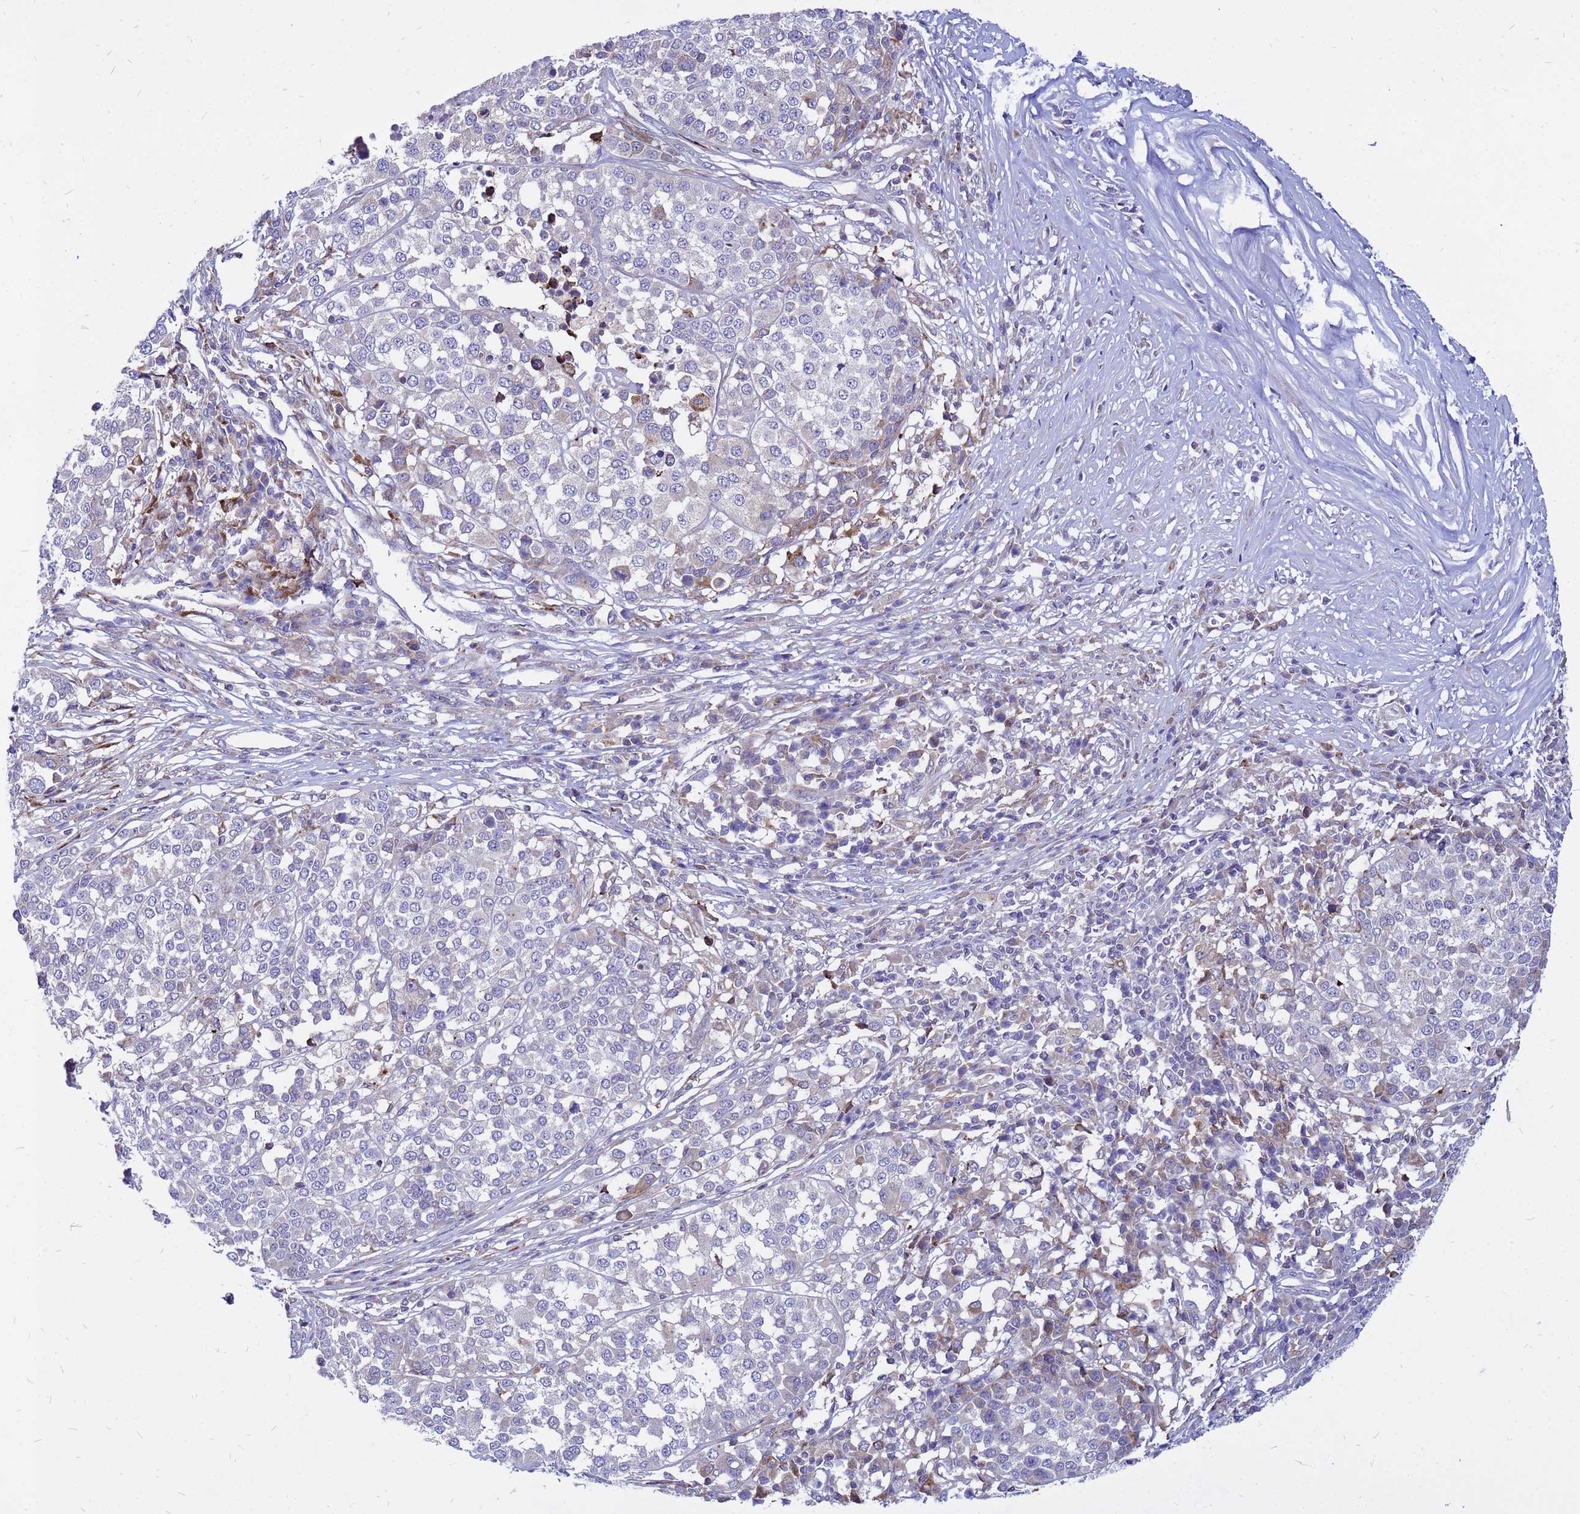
{"staining": {"intensity": "negative", "quantity": "none", "location": "none"}, "tissue": "melanoma", "cell_type": "Tumor cells", "image_type": "cancer", "snomed": [{"axis": "morphology", "description": "Malignant melanoma, Metastatic site"}, {"axis": "topography", "description": "Lymph node"}], "caption": "The histopathology image displays no significant expression in tumor cells of malignant melanoma (metastatic site).", "gene": "FHIP1A", "patient": {"sex": "male", "age": 44}}